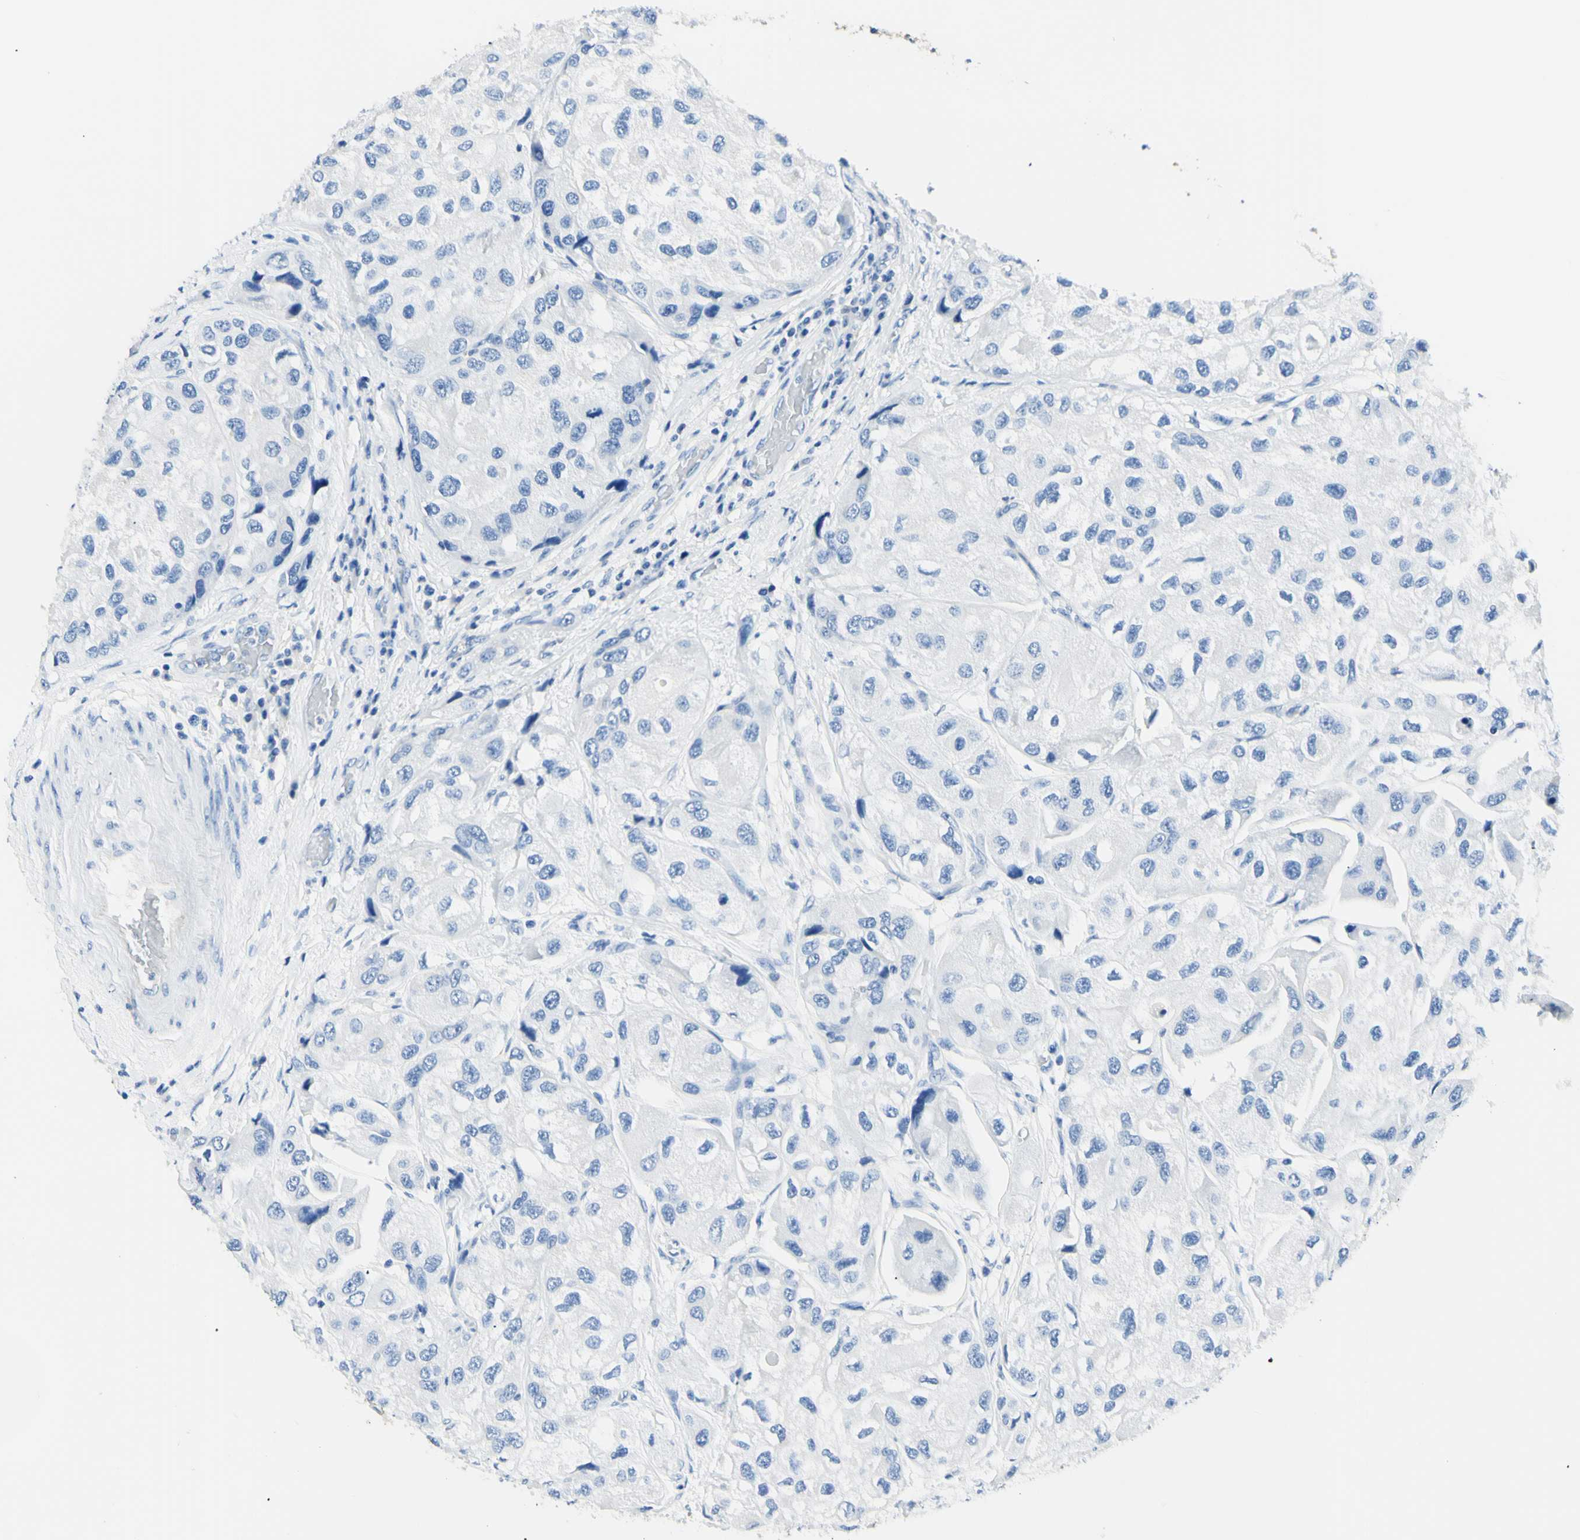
{"staining": {"intensity": "negative", "quantity": "none", "location": "none"}, "tissue": "urothelial cancer", "cell_type": "Tumor cells", "image_type": "cancer", "snomed": [{"axis": "morphology", "description": "Urothelial carcinoma, High grade"}, {"axis": "topography", "description": "Urinary bladder"}], "caption": "This is an IHC histopathology image of human urothelial carcinoma (high-grade). There is no staining in tumor cells.", "gene": "HPCA", "patient": {"sex": "female", "age": 64}}